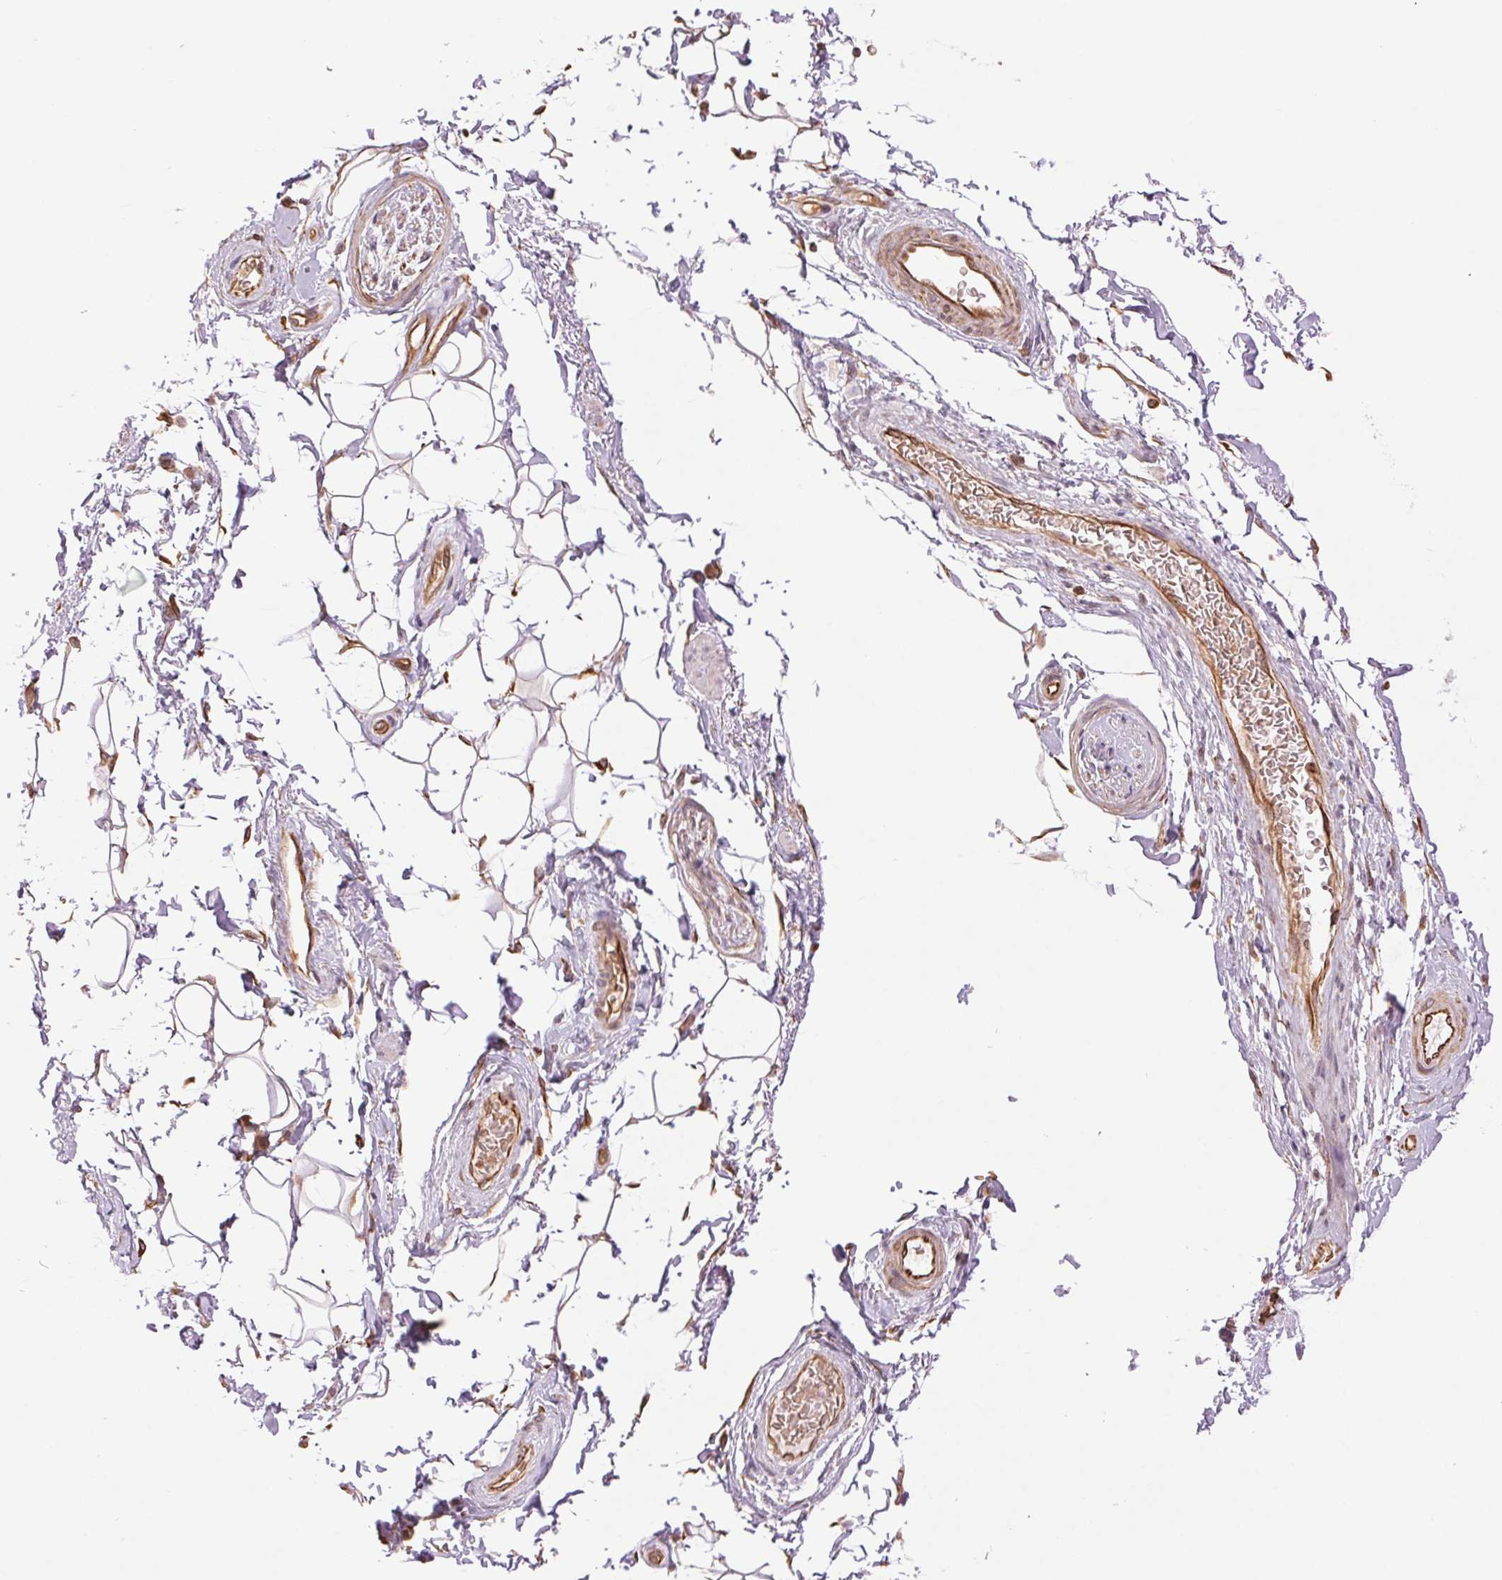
{"staining": {"intensity": "negative", "quantity": "none", "location": "none"}, "tissue": "adipose tissue", "cell_type": "Adipocytes", "image_type": "normal", "snomed": [{"axis": "morphology", "description": "Normal tissue, NOS"}, {"axis": "topography", "description": "Anal"}, {"axis": "topography", "description": "Peripheral nerve tissue"}], "caption": "The photomicrograph exhibits no staining of adipocytes in normal adipose tissue. (DAB (3,3'-diaminobenzidine) immunohistochemistry (IHC), high magnification).", "gene": "STARD7", "patient": {"sex": "male", "age": 51}}